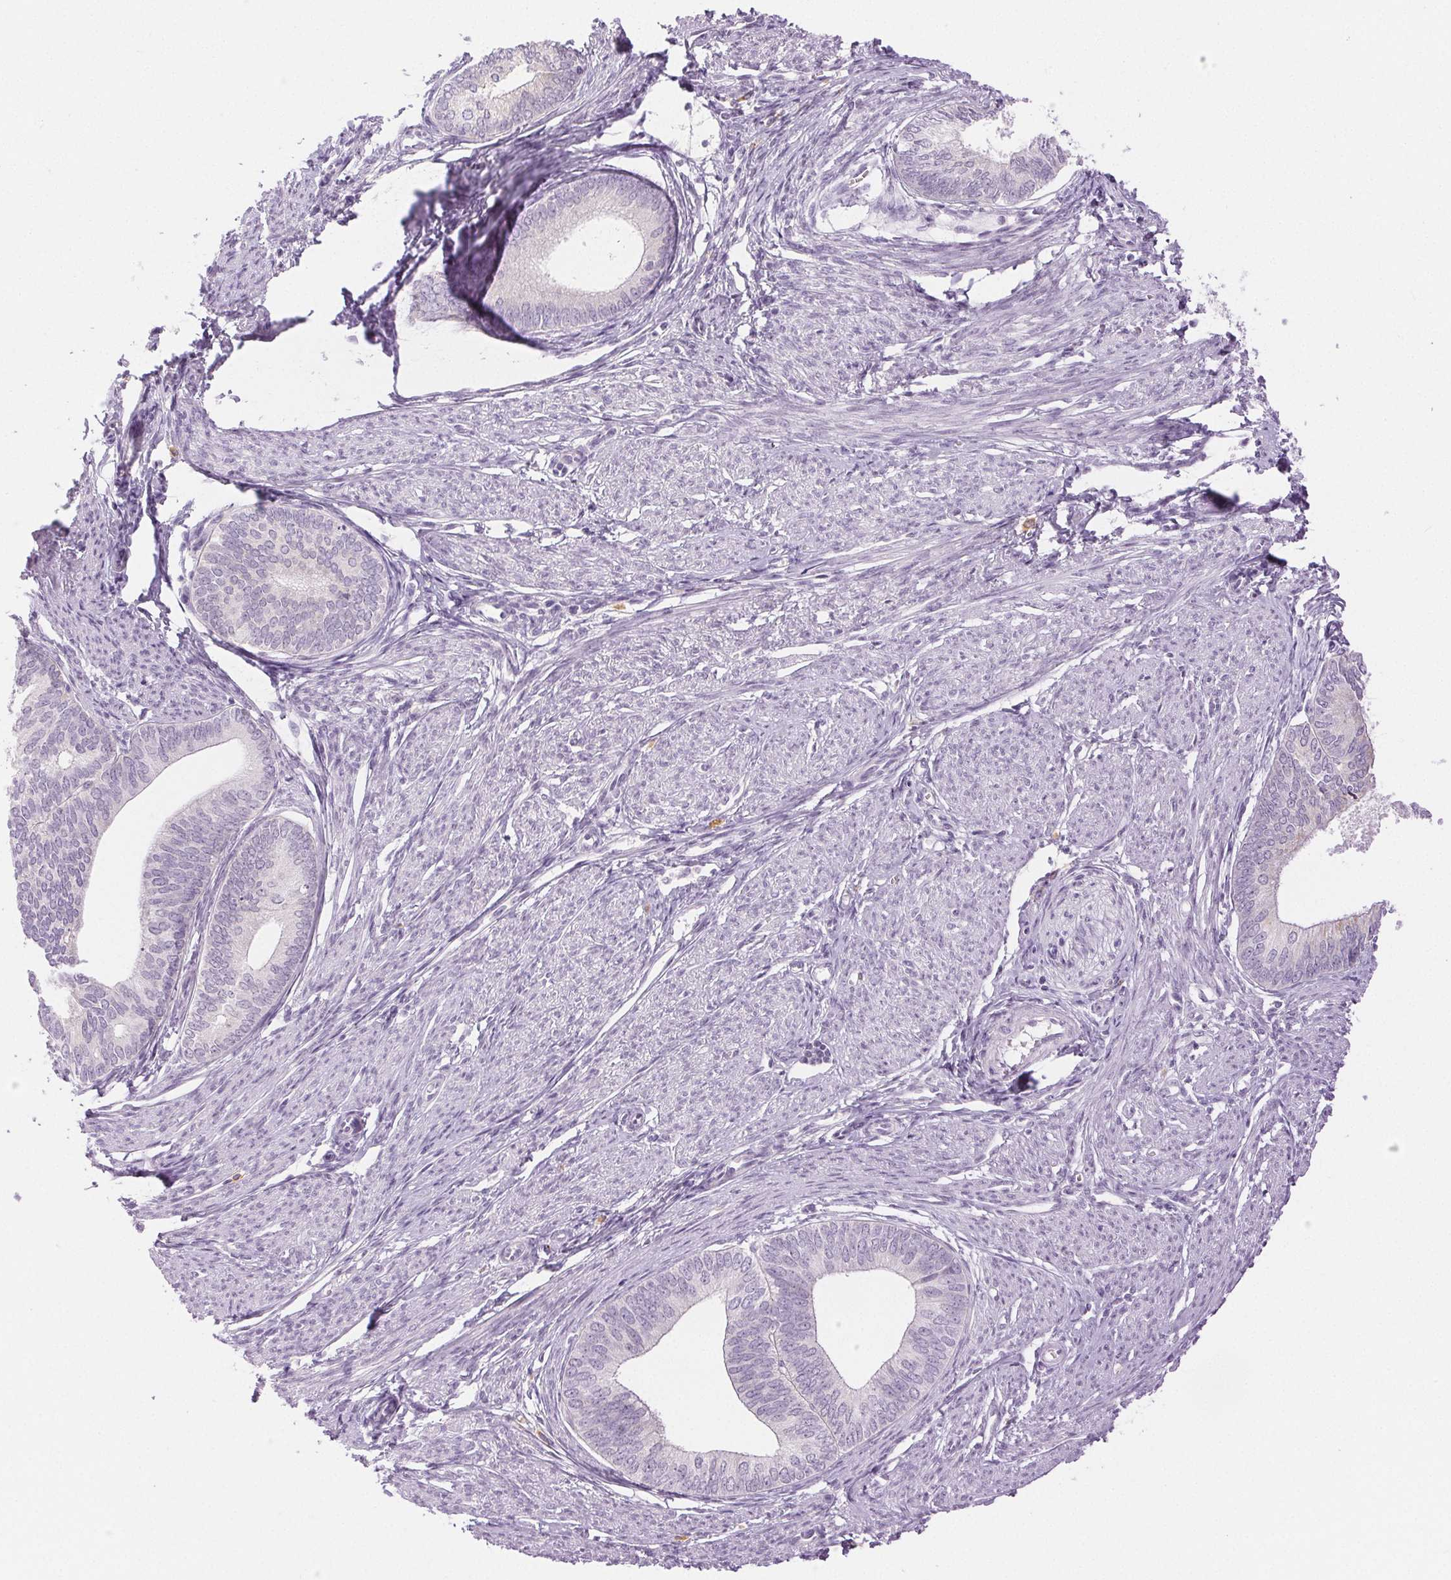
{"staining": {"intensity": "negative", "quantity": "none", "location": "none"}, "tissue": "endometrial cancer", "cell_type": "Tumor cells", "image_type": "cancer", "snomed": [{"axis": "morphology", "description": "Adenocarcinoma, NOS"}, {"axis": "topography", "description": "Endometrium"}], "caption": "Adenocarcinoma (endometrial) stained for a protein using IHC displays no expression tumor cells.", "gene": "SLC5A2", "patient": {"sex": "female", "age": 75}}